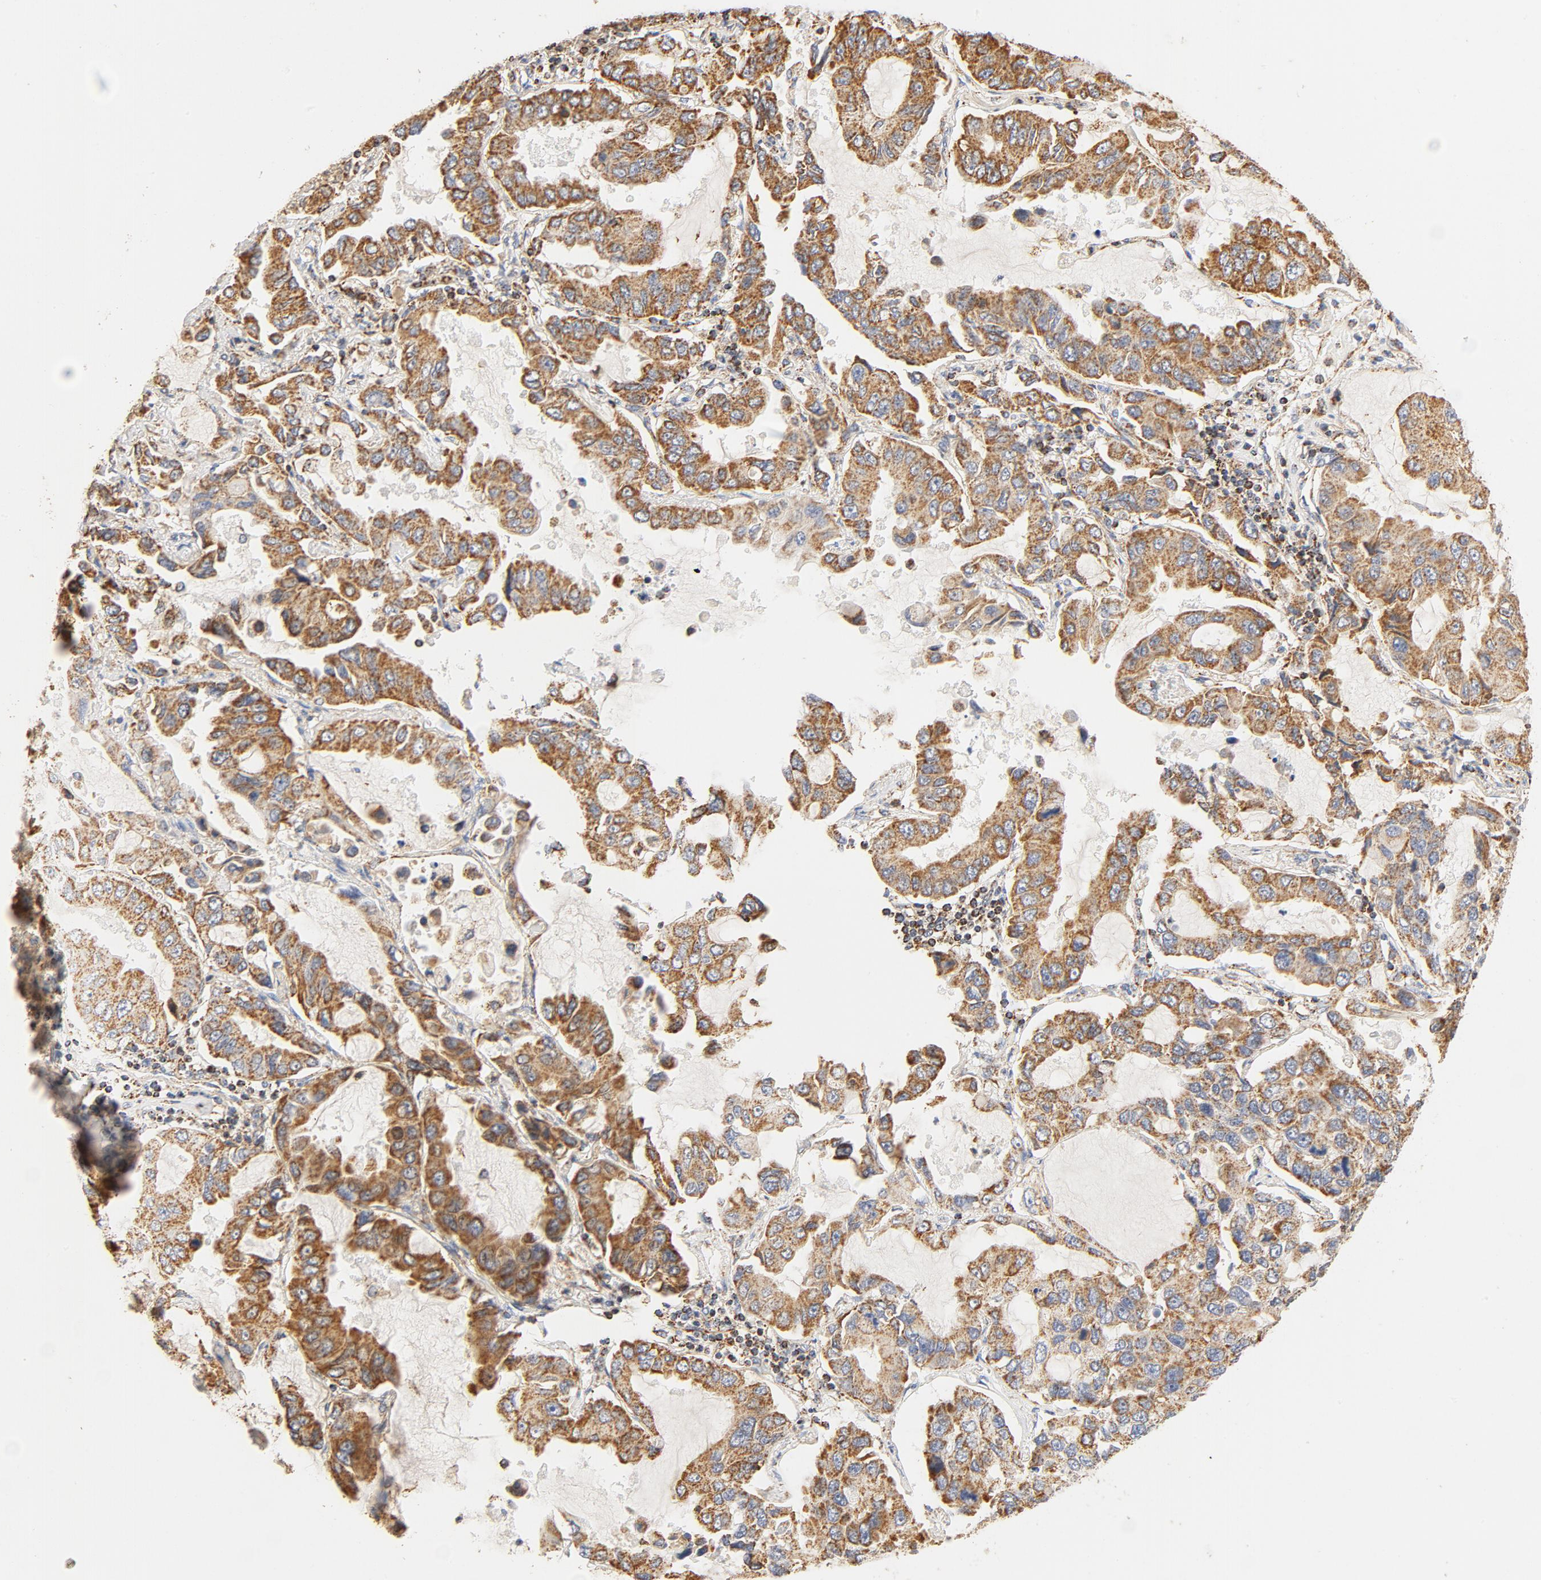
{"staining": {"intensity": "moderate", "quantity": ">75%", "location": "cytoplasmic/membranous"}, "tissue": "lung cancer", "cell_type": "Tumor cells", "image_type": "cancer", "snomed": [{"axis": "morphology", "description": "Adenocarcinoma, NOS"}, {"axis": "topography", "description": "Lung"}], "caption": "Immunohistochemistry staining of lung adenocarcinoma, which demonstrates medium levels of moderate cytoplasmic/membranous expression in about >75% of tumor cells indicating moderate cytoplasmic/membranous protein staining. The staining was performed using DAB (brown) for protein detection and nuclei were counterstained in hematoxylin (blue).", "gene": "COX4I1", "patient": {"sex": "male", "age": 64}}